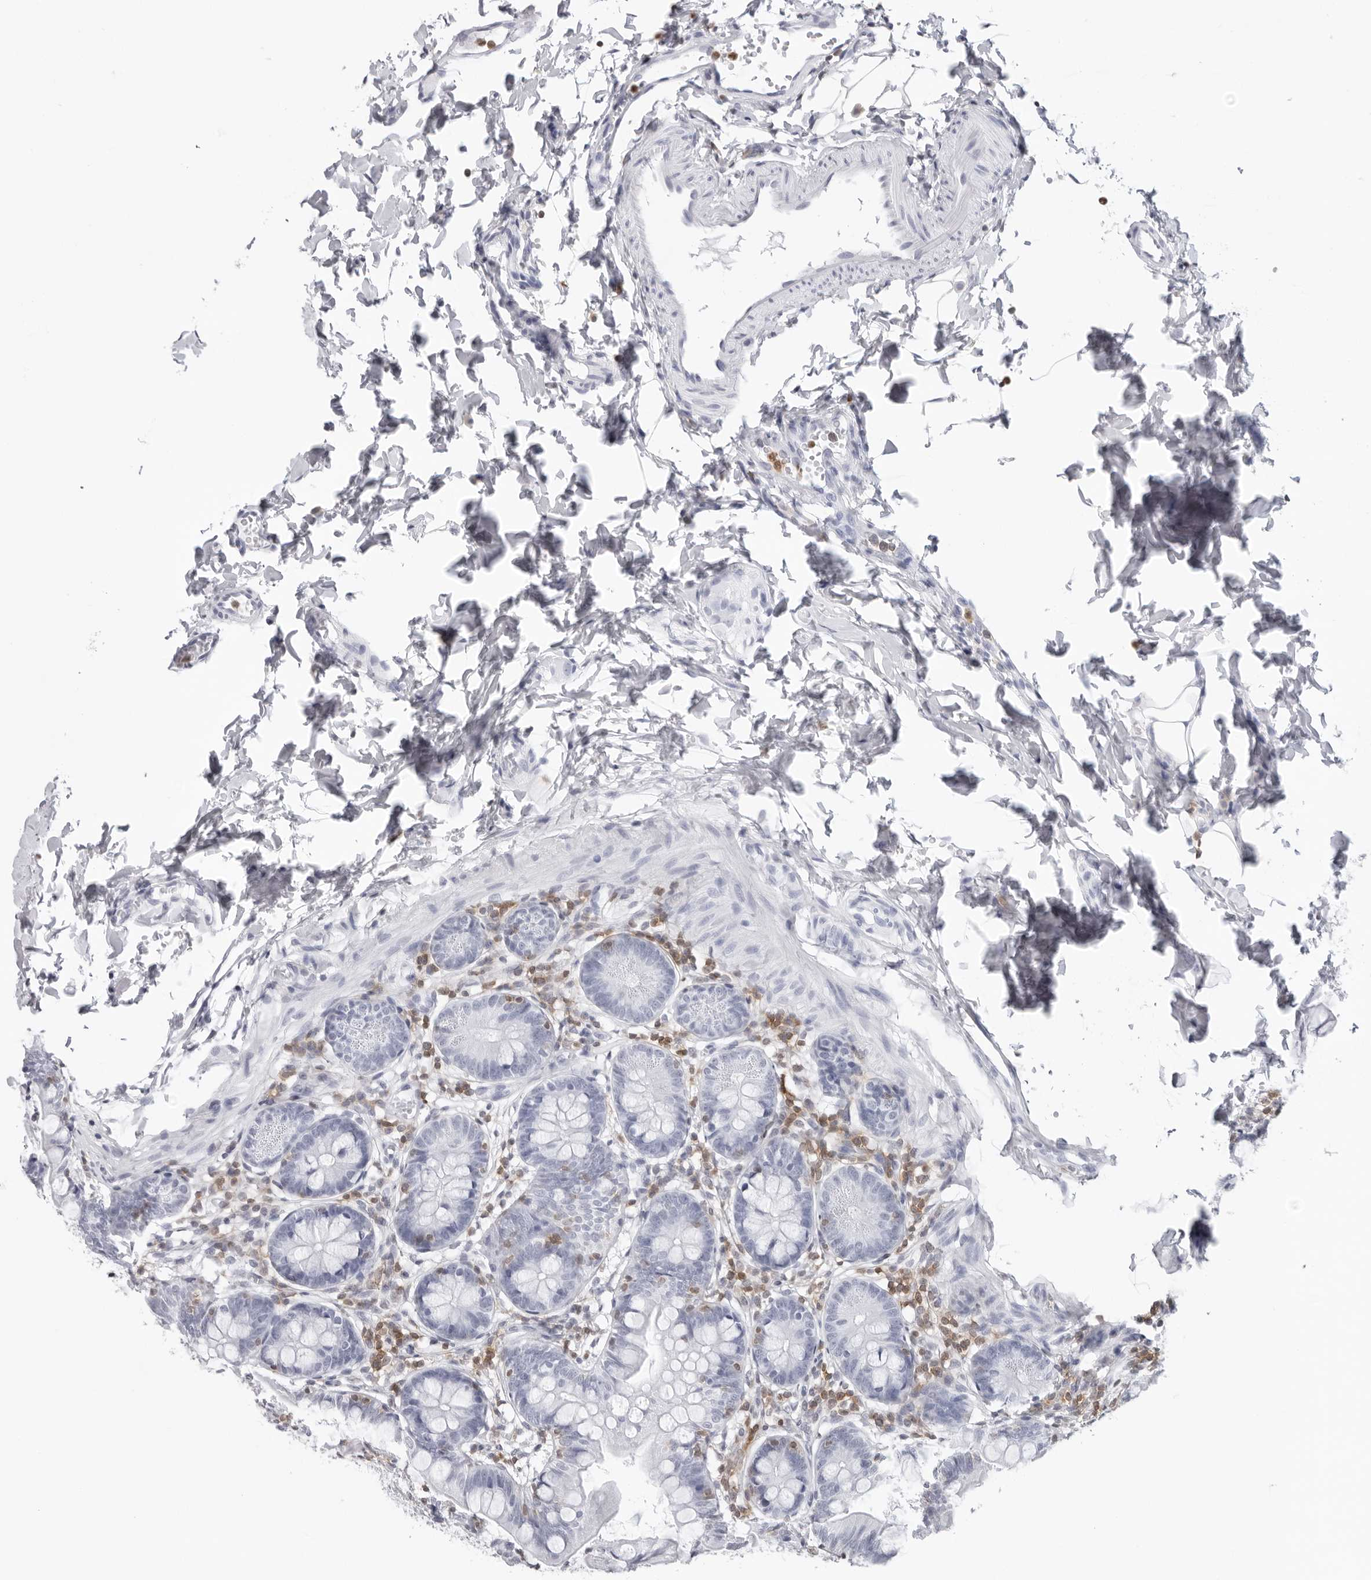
{"staining": {"intensity": "negative", "quantity": "none", "location": "none"}, "tissue": "small intestine", "cell_type": "Glandular cells", "image_type": "normal", "snomed": [{"axis": "morphology", "description": "Normal tissue, NOS"}, {"axis": "topography", "description": "Small intestine"}], "caption": "This is an immunohistochemistry image of normal small intestine. There is no expression in glandular cells.", "gene": "FMNL1", "patient": {"sex": "male", "age": 7}}